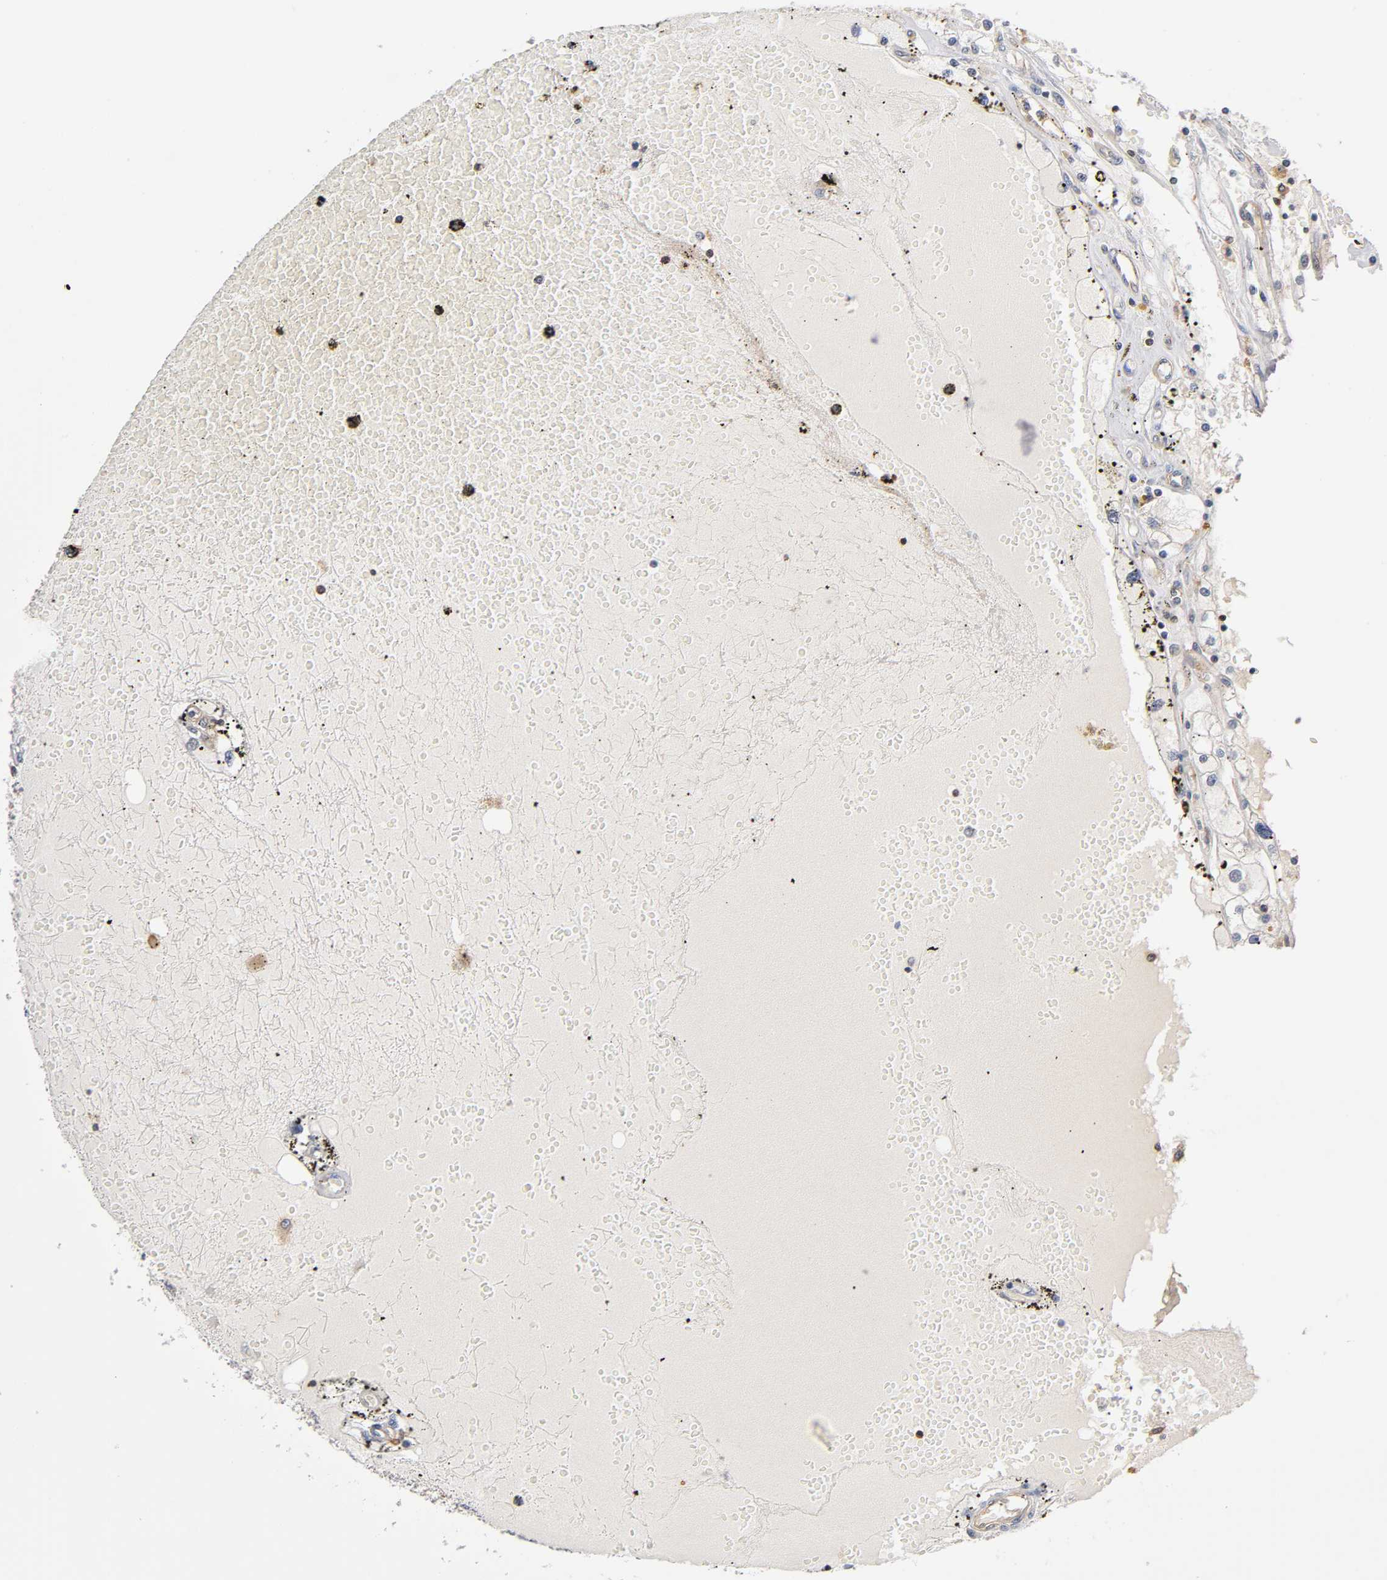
{"staining": {"intensity": "weak", "quantity": "25%-75%", "location": "cytoplasmic/membranous"}, "tissue": "renal cancer", "cell_type": "Tumor cells", "image_type": "cancer", "snomed": [{"axis": "morphology", "description": "Adenocarcinoma, NOS"}, {"axis": "topography", "description": "Kidney"}], "caption": "Immunohistochemistry (IHC) photomicrograph of neoplastic tissue: human adenocarcinoma (renal) stained using immunohistochemistry exhibits low levels of weak protein expression localized specifically in the cytoplasmic/membranous of tumor cells, appearing as a cytoplasmic/membranous brown color.", "gene": "ACTR2", "patient": {"sex": "male", "age": 56}}